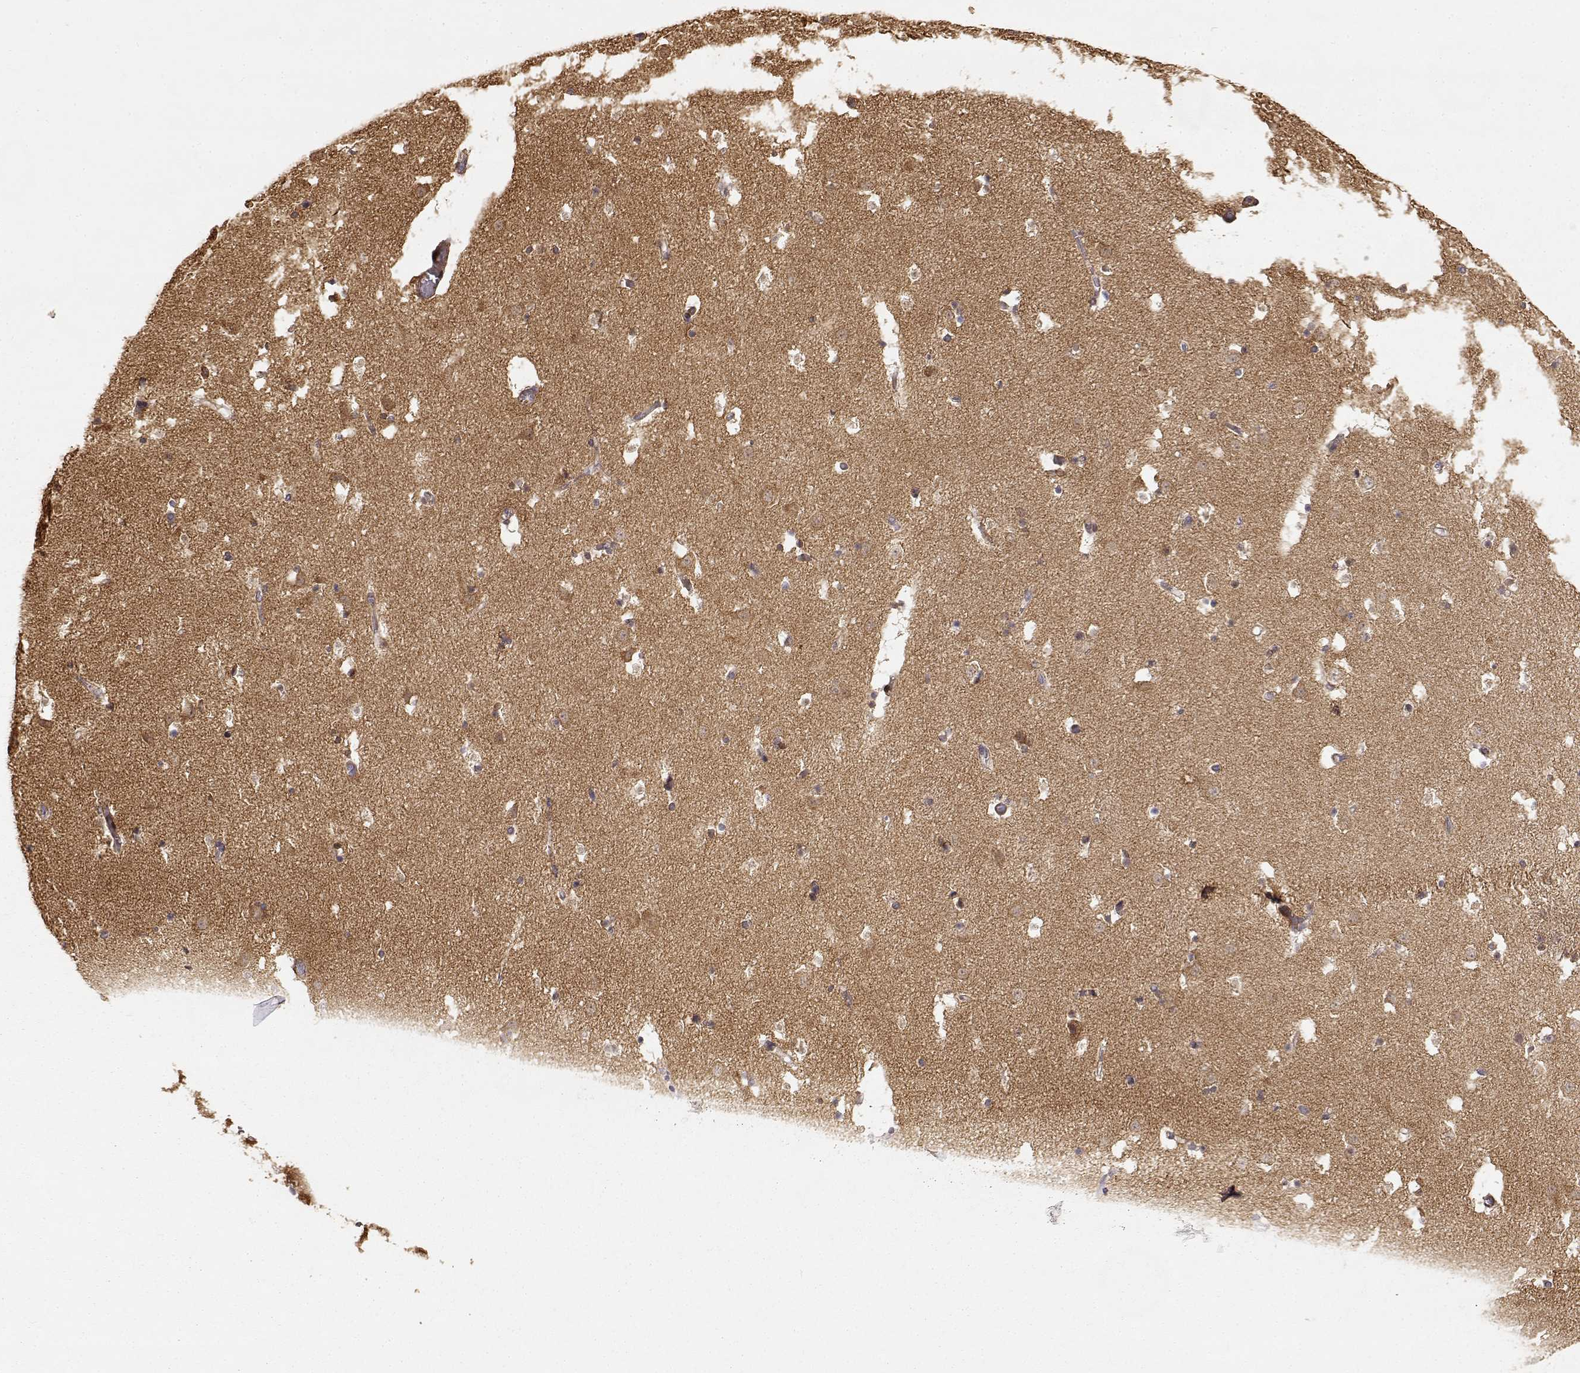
{"staining": {"intensity": "weak", "quantity": ">75%", "location": "cytoplasmic/membranous"}, "tissue": "caudate", "cell_type": "Glial cells", "image_type": "normal", "snomed": [{"axis": "morphology", "description": "Normal tissue, NOS"}, {"axis": "topography", "description": "Lateral ventricle wall"}], "caption": "Immunohistochemical staining of unremarkable caudate demonstrates low levels of weak cytoplasmic/membranous positivity in approximately >75% of glial cells.", "gene": "PICK1", "patient": {"sex": "female", "age": 42}}